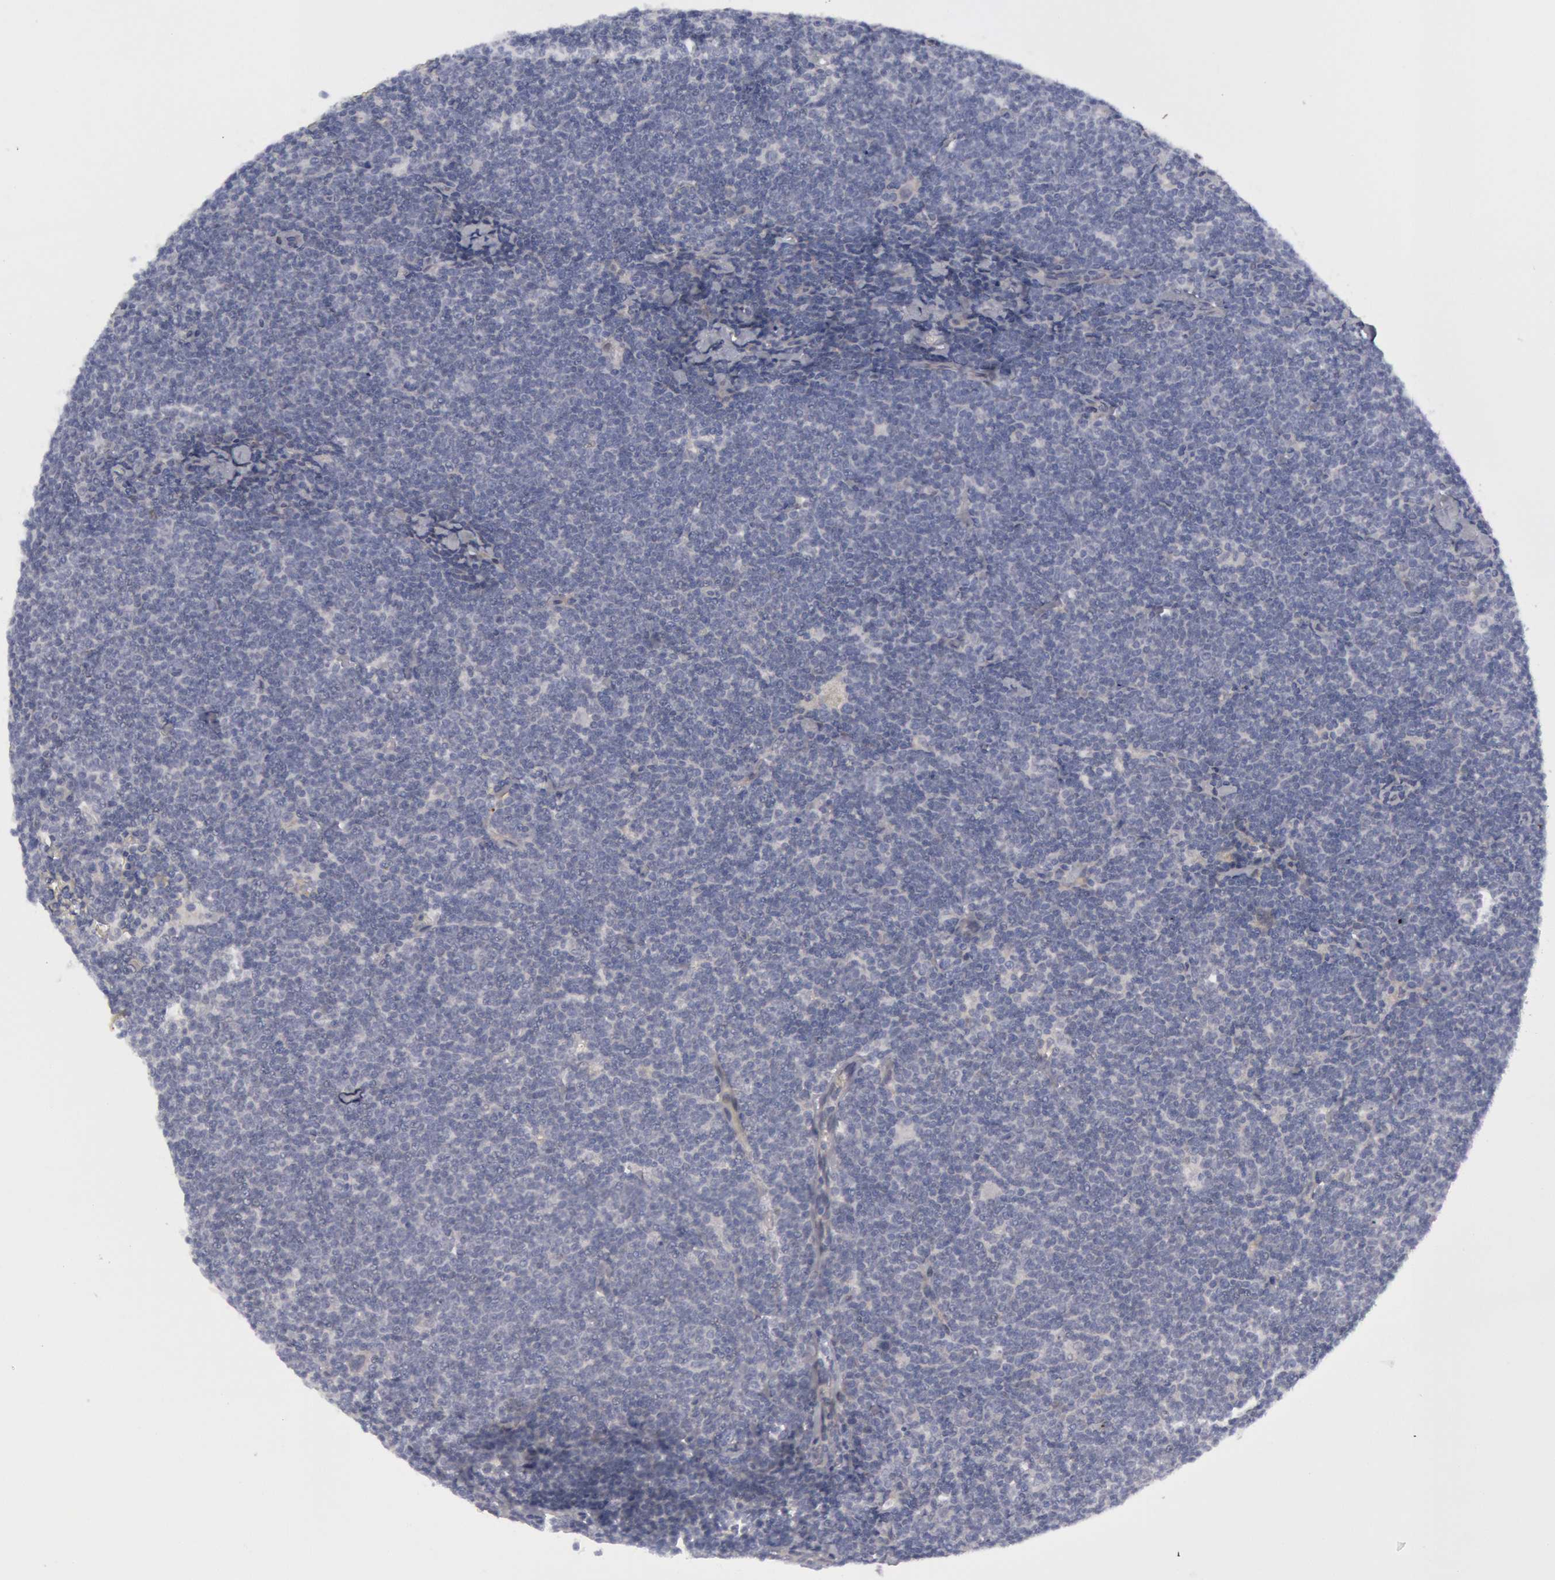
{"staining": {"intensity": "weak", "quantity": "<25%", "location": "cytoplasmic/membranous"}, "tissue": "lymphoma", "cell_type": "Tumor cells", "image_type": "cancer", "snomed": [{"axis": "morphology", "description": "Malignant lymphoma, non-Hodgkin's type, Low grade"}, {"axis": "topography", "description": "Lymph node"}], "caption": "Immunohistochemistry image of human low-grade malignant lymphoma, non-Hodgkin's type stained for a protein (brown), which reveals no expression in tumor cells.", "gene": "FHL1", "patient": {"sex": "male", "age": 65}}